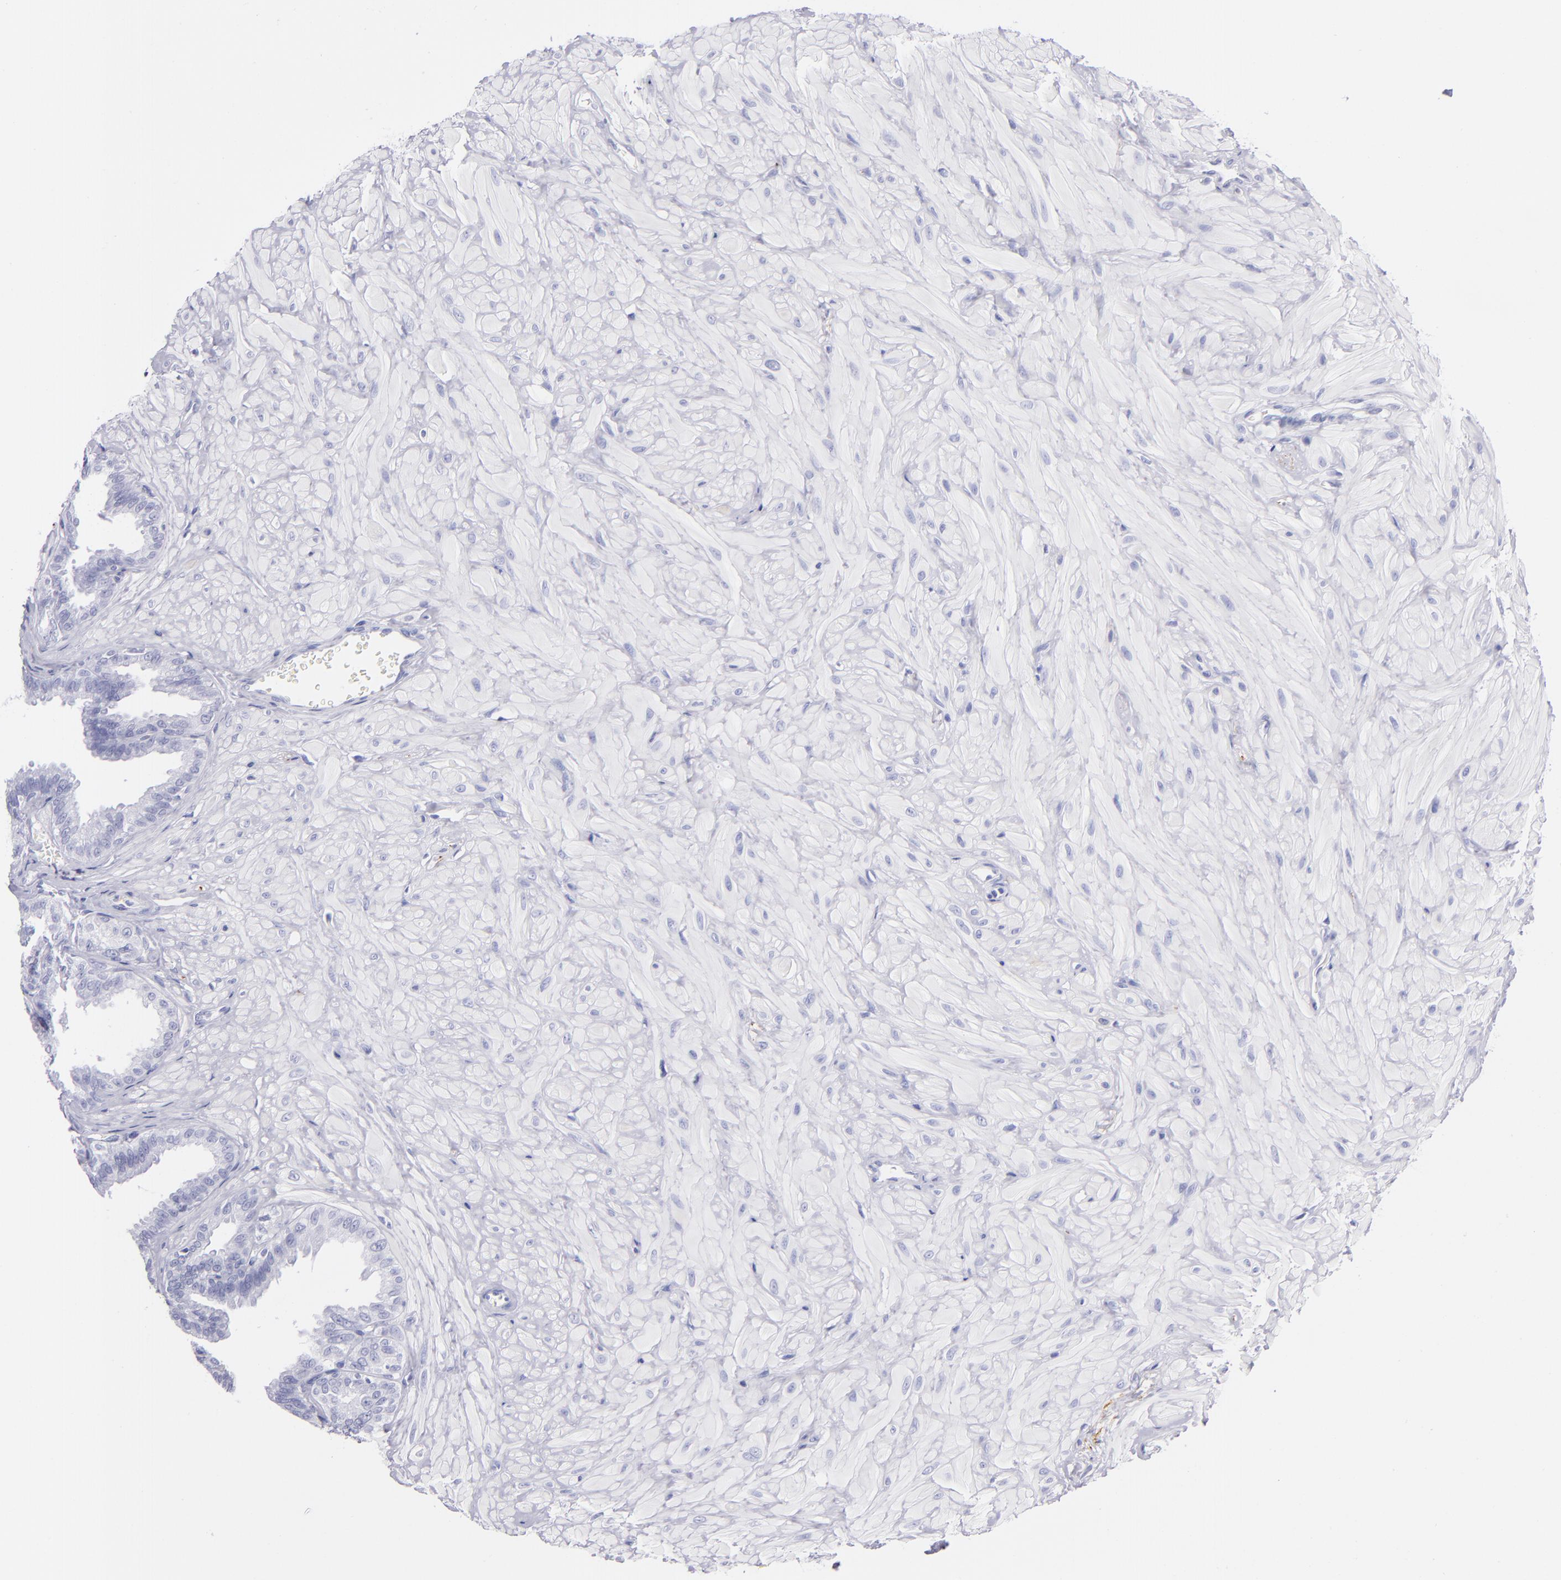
{"staining": {"intensity": "negative", "quantity": "none", "location": "none"}, "tissue": "seminal vesicle", "cell_type": "Glandular cells", "image_type": "normal", "snomed": [{"axis": "morphology", "description": "Normal tissue, NOS"}, {"axis": "topography", "description": "Seminal veicle"}], "caption": "Immunohistochemistry image of benign seminal vesicle stained for a protein (brown), which shows no expression in glandular cells.", "gene": "PRPH", "patient": {"sex": "male", "age": 26}}